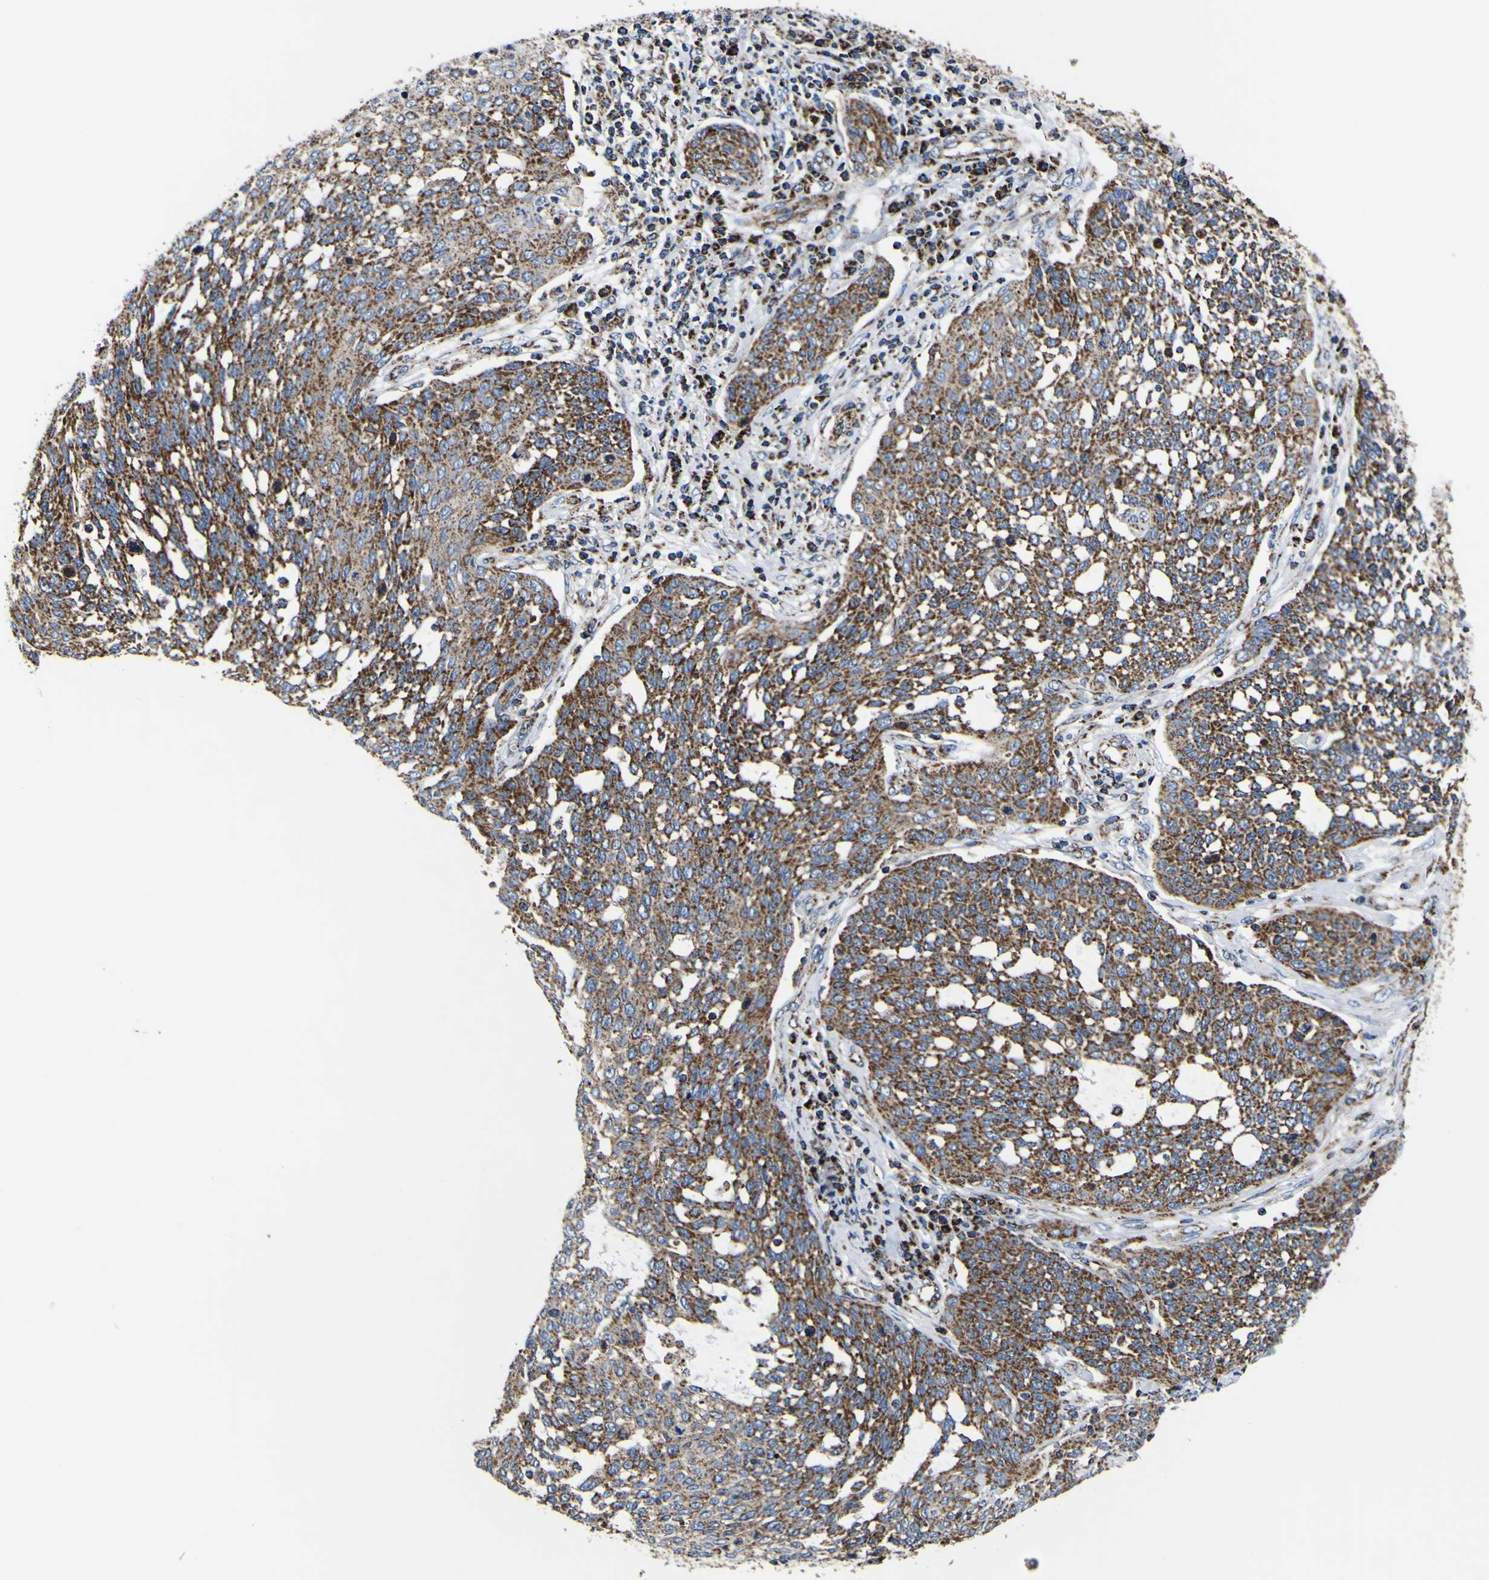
{"staining": {"intensity": "moderate", "quantity": ">75%", "location": "cytoplasmic/membranous"}, "tissue": "cervical cancer", "cell_type": "Tumor cells", "image_type": "cancer", "snomed": [{"axis": "morphology", "description": "Squamous cell carcinoma, NOS"}, {"axis": "topography", "description": "Cervix"}], "caption": "An immunohistochemistry histopathology image of neoplastic tissue is shown. Protein staining in brown highlights moderate cytoplasmic/membranous positivity in cervical cancer (squamous cell carcinoma) within tumor cells. Nuclei are stained in blue.", "gene": "PTRH2", "patient": {"sex": "female", "age": 34}}